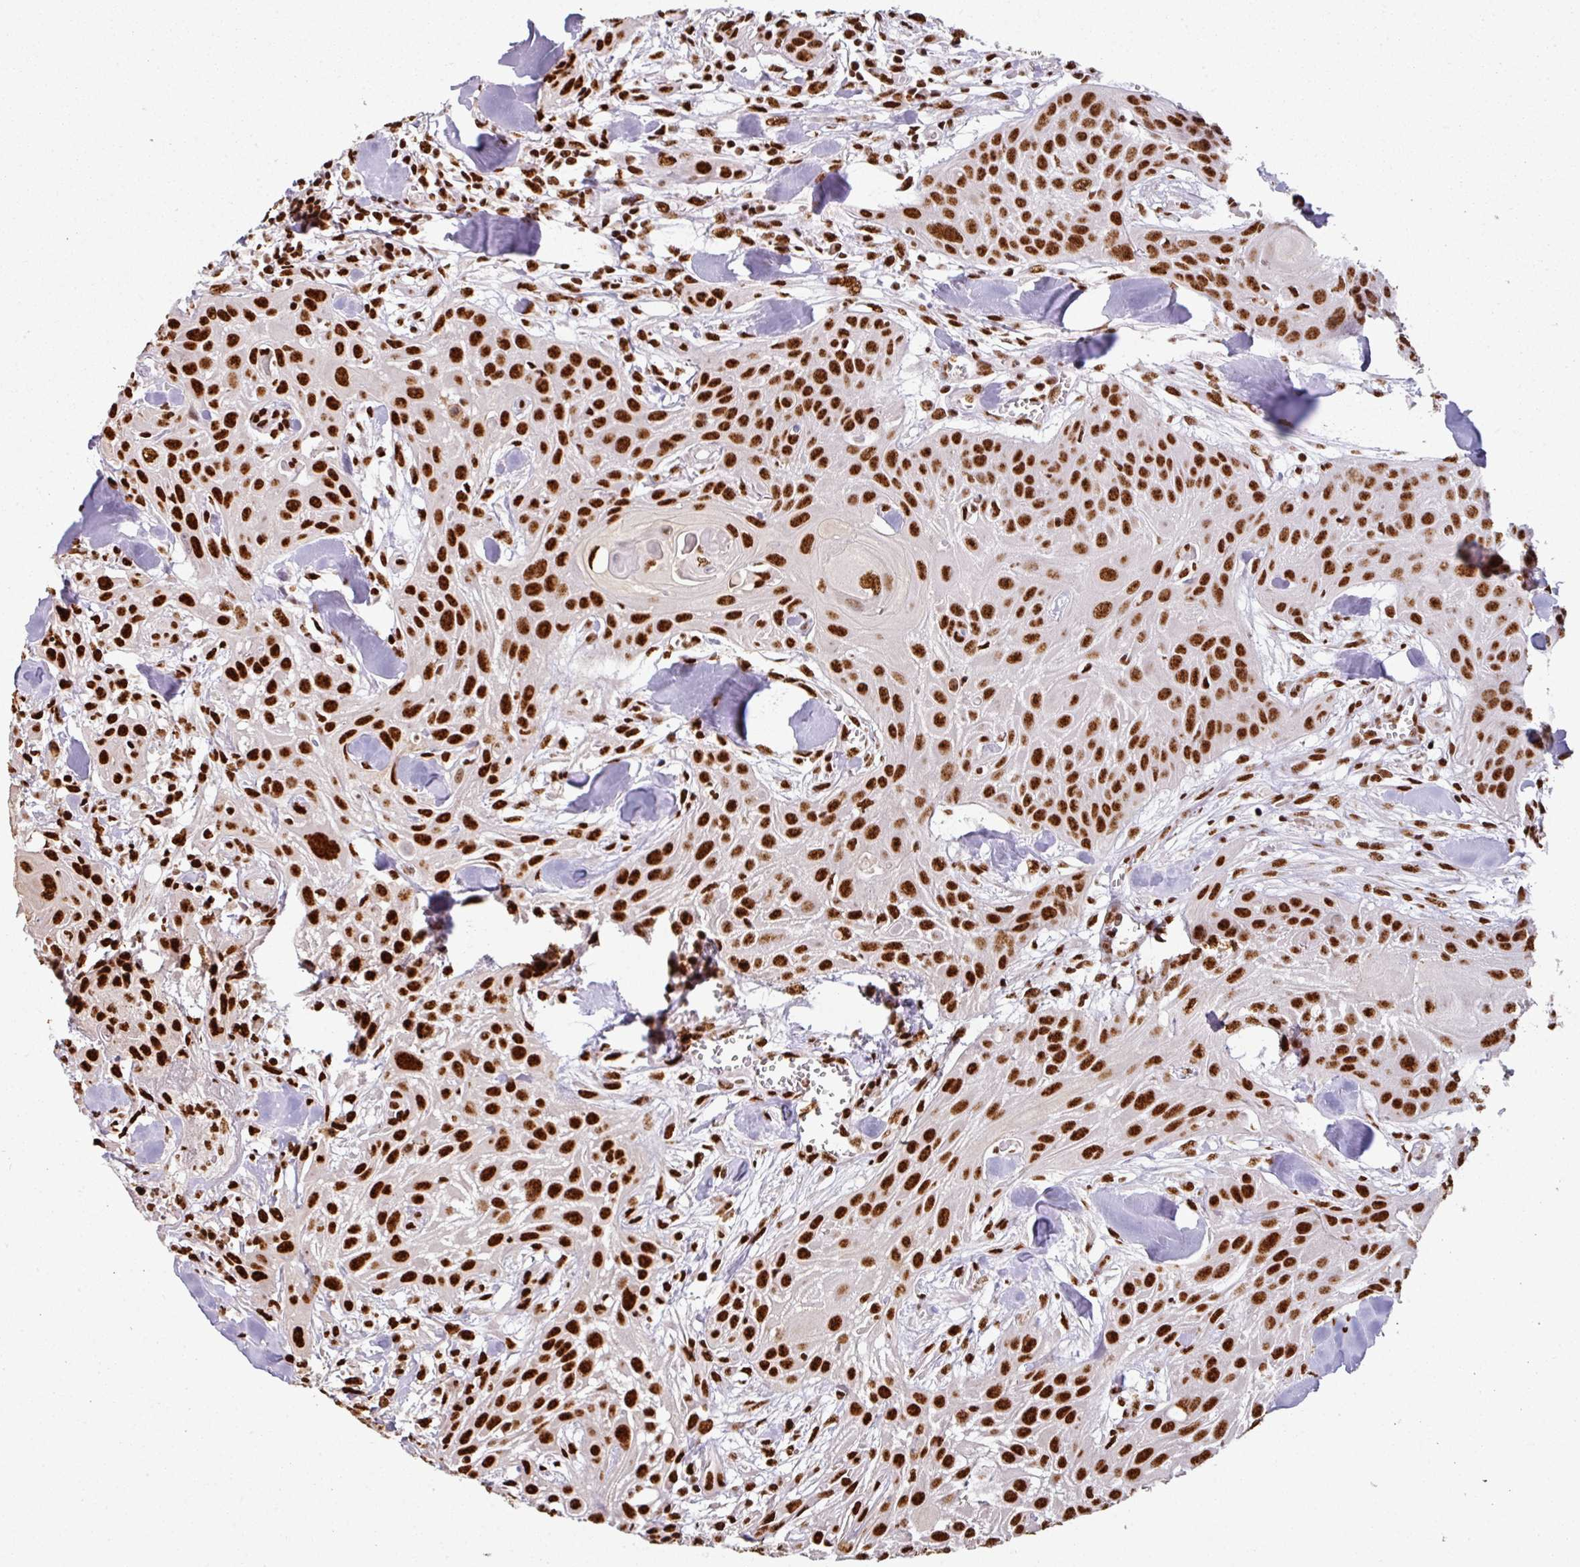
{"staining": {"intensity": "strong", "quantity": ">75%", "location": "nuclear"}, "tissue": "head and neck cancer", "cell_type": "Tumor cells", "image_type": "cancer", "snomed": [{"axis": "morphology", "description": "Squamous cell carcinoma, NOS"}, {"axis": "topography", "description": "Lymph node"}, {"axis": "topography", "description": "Salivary gland"}, {"axis": "topography", "description": "Head-Neck"}], "caption": "Human squamous cell carcinoma (head and neck) stained with a protein marker shows strong staining in tumor cells.", "gene": "SIK3", "patient": {"sex": "female", "age": 74}}